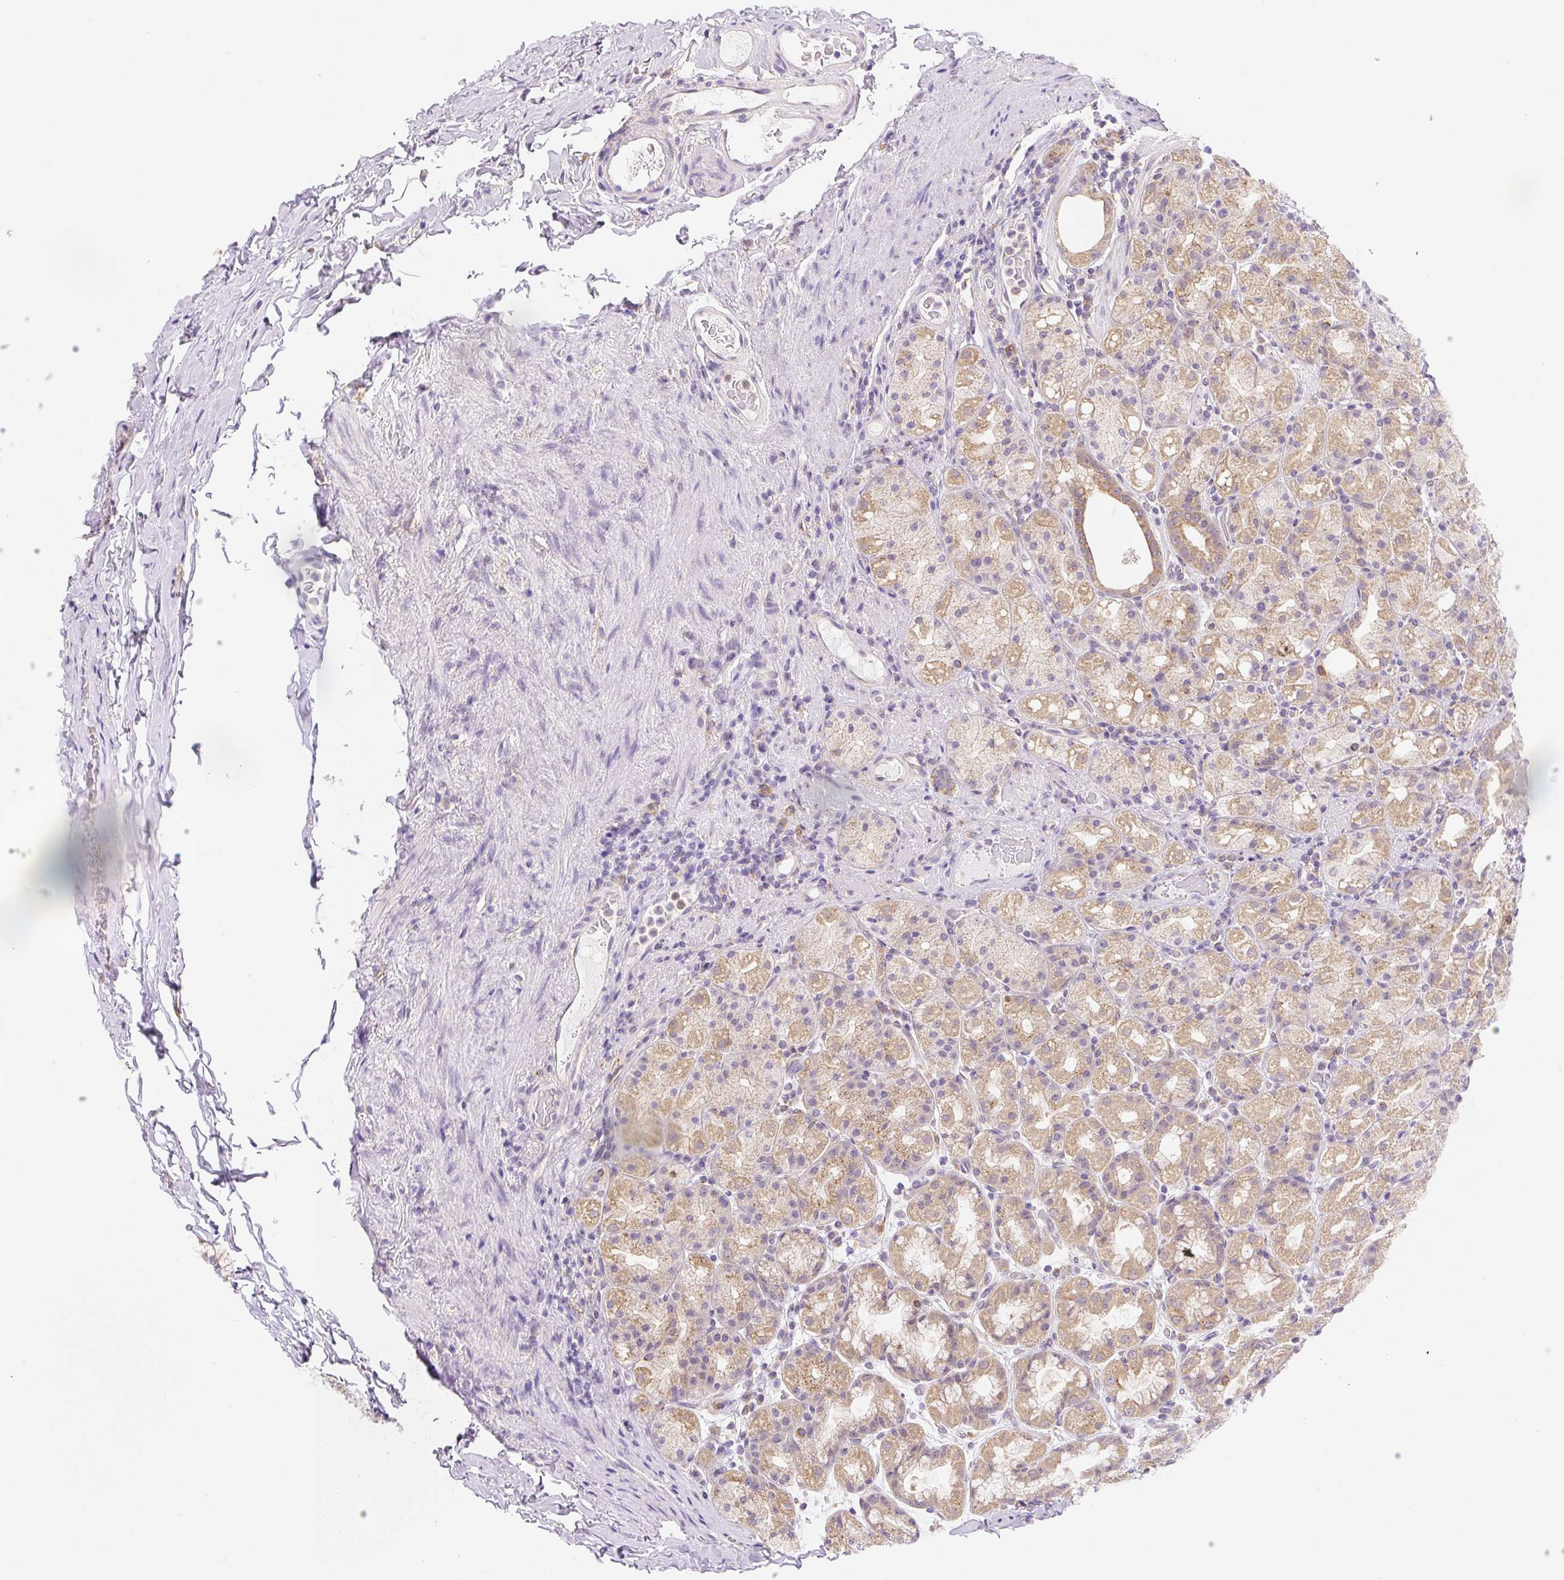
{"staining": {"intensity": "moderate", "quantity": "25%-75%", "location": "cytoplasmic/membranous"}, "tissue": "stomach", "cell_type": "Glandular cells", "image_type": "normal", "snomed": [{"axis": "morphology", "description": "Normal tissue, NOS"}, {"axis": "topography", "description": "Stomach, upper"}, {"axis": "topography", "description": "Stomach"}], "caption": "This histopathology image reveals IHC staining of unremarkable human stomach, with medium moderate cytoplasmic/membranous staining in about 25%-75% of glandular cells.", "gene": "PLA2G4A", "patient": {"sex": "male", "age": 68}}